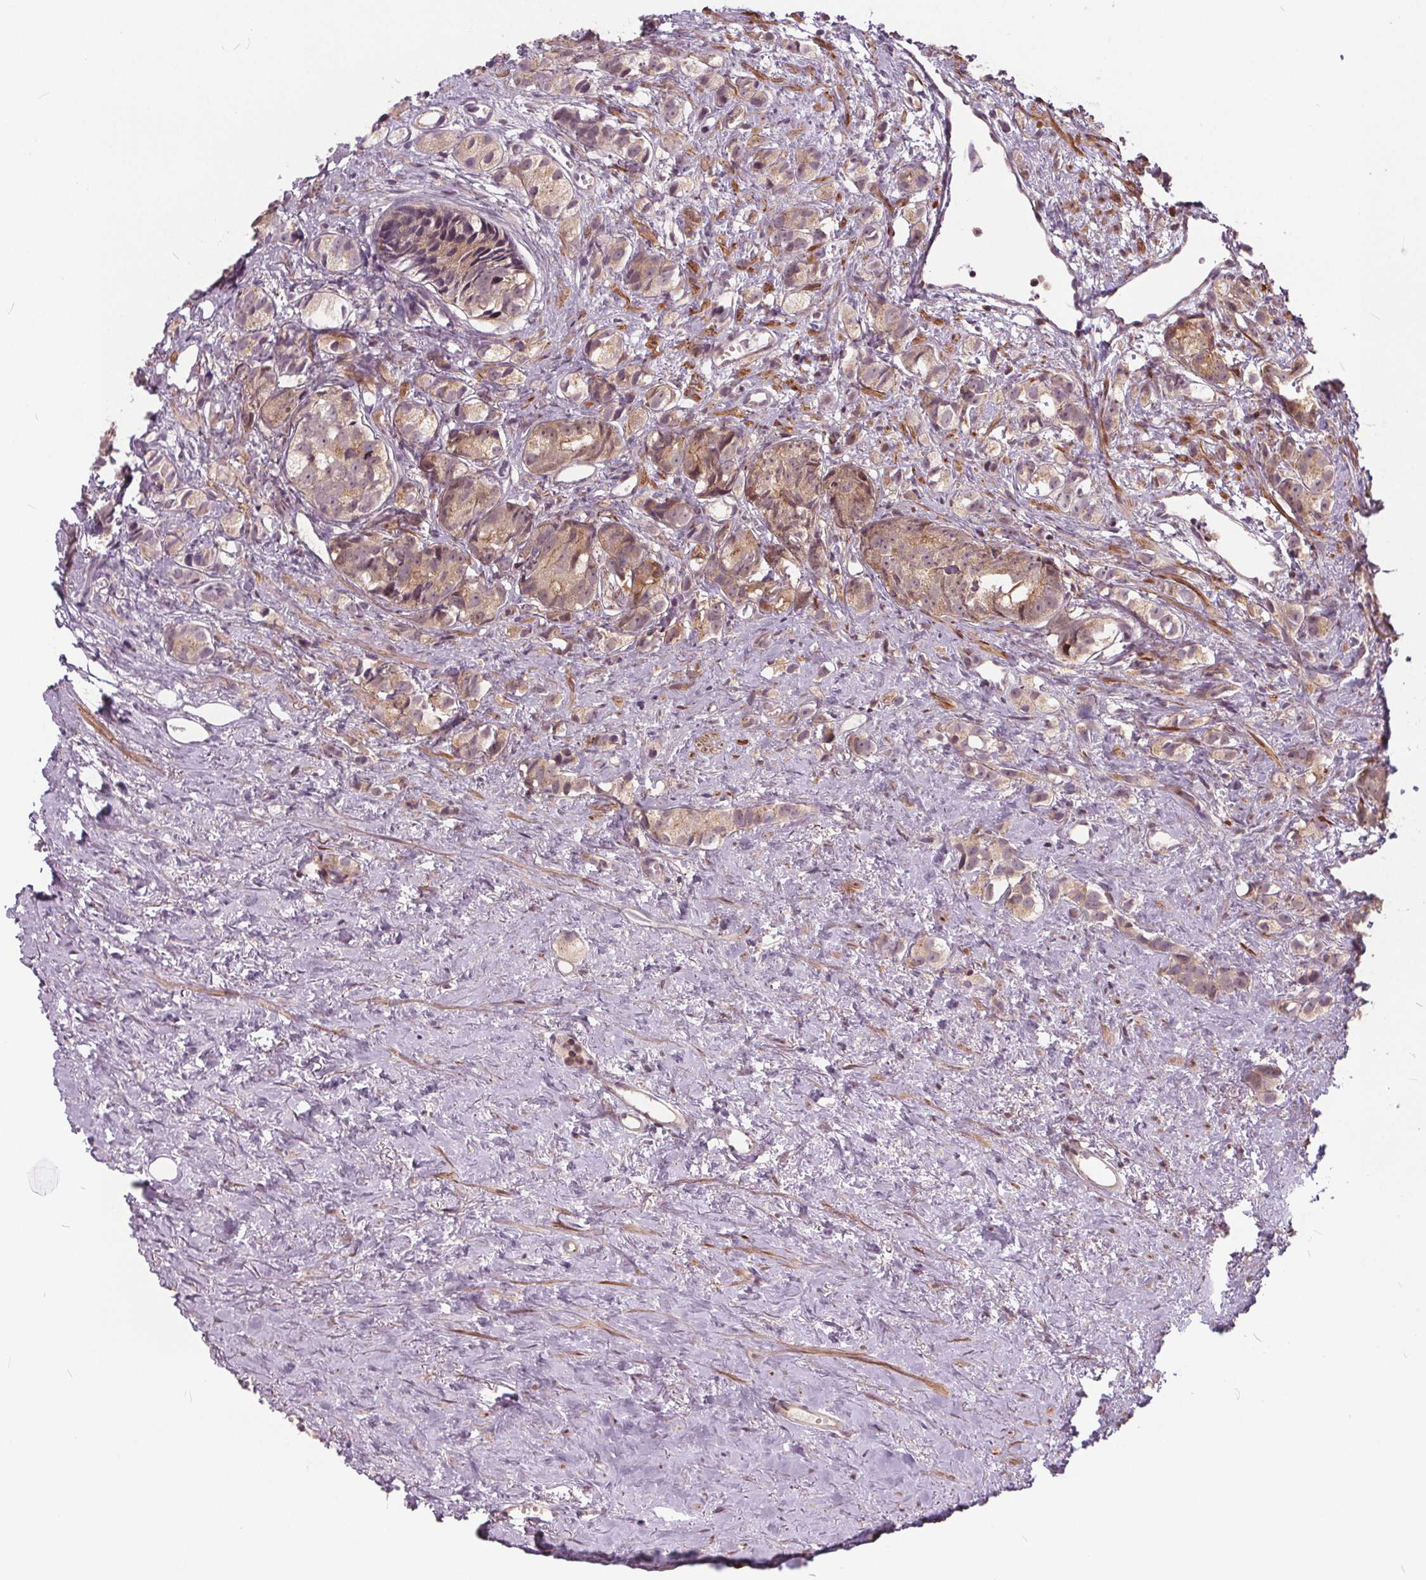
{"staining": {"intensity": "weak", "quantity": "<25%", "location": "cytoplasmic/membranous"}, "tissue": "prostate cancer", "cell_type": "Tumor cells", "image_type": "cancer", "snomed": [{"axis": "morphology", "description": "Adenocarcinoma, High grade"}, {"axis": "topography", "description": "Prostate"}], "caption": "This is an immunohistochemistry (IHC) histopathology image of adenocarcinoma (high-grade) (prostate). There is no positivity in tumor cells.", "gene": "HIF1AN", "patient": {"sex": "male", "age": 81}}